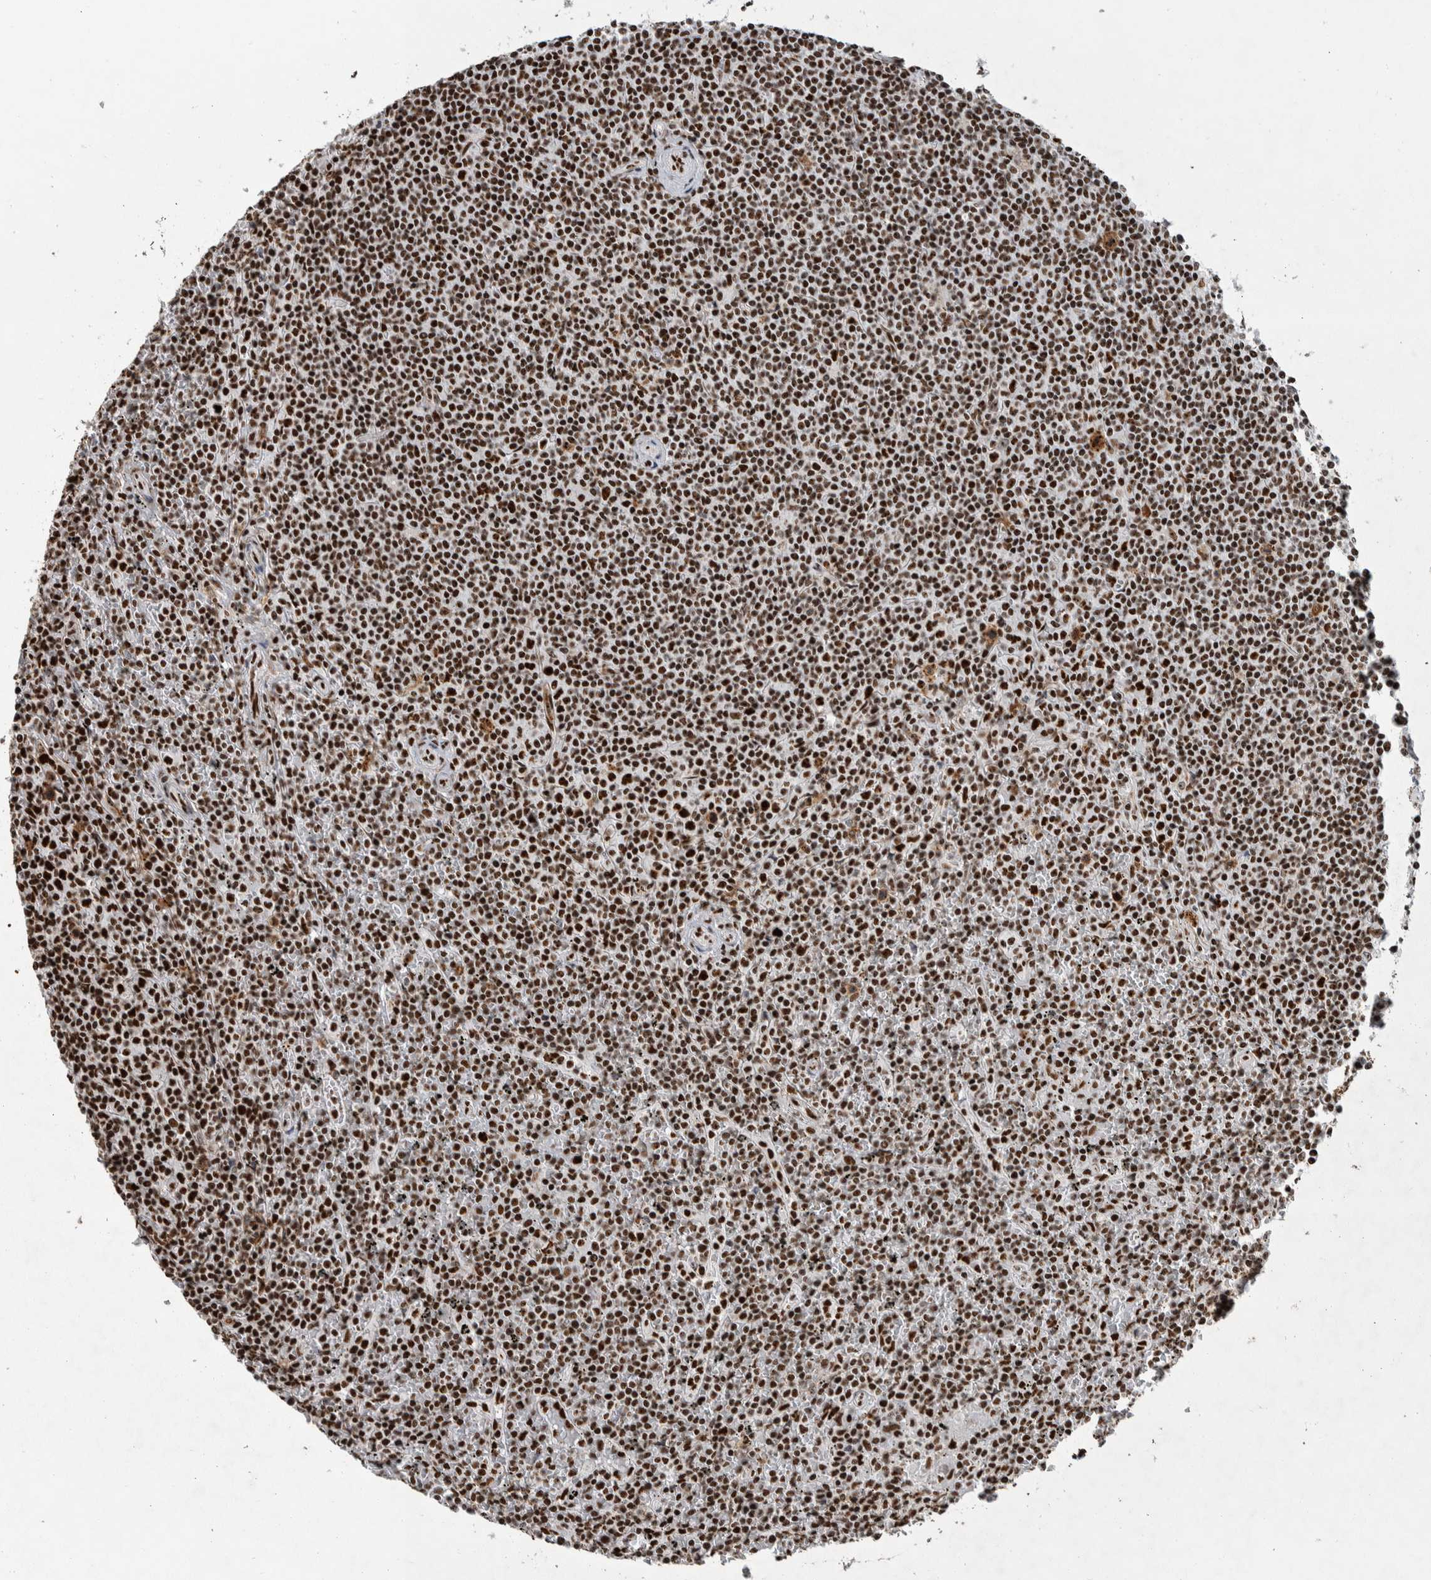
{"staining": {"intensity": "strong", "quantity": ">75%", "location": "nuclear"}, "tissue": "lymphoma", "cell_type": "Tumor cells", "image_type": "cancer", "snomed": [{"axis": "morphology", "description": "Malignant lymphoma, non-Hodgkin's type, Low grade"}, {"axis": "topography", "description": "Spleen"}], "caption": "Human malignant lymphoma, non-Hodgkin's type (low-grade) stained with a protein marker demonstrates strong staining in tumor cells.", "gene": "NCL", "patient": {"sex": "female", "age": 19}}